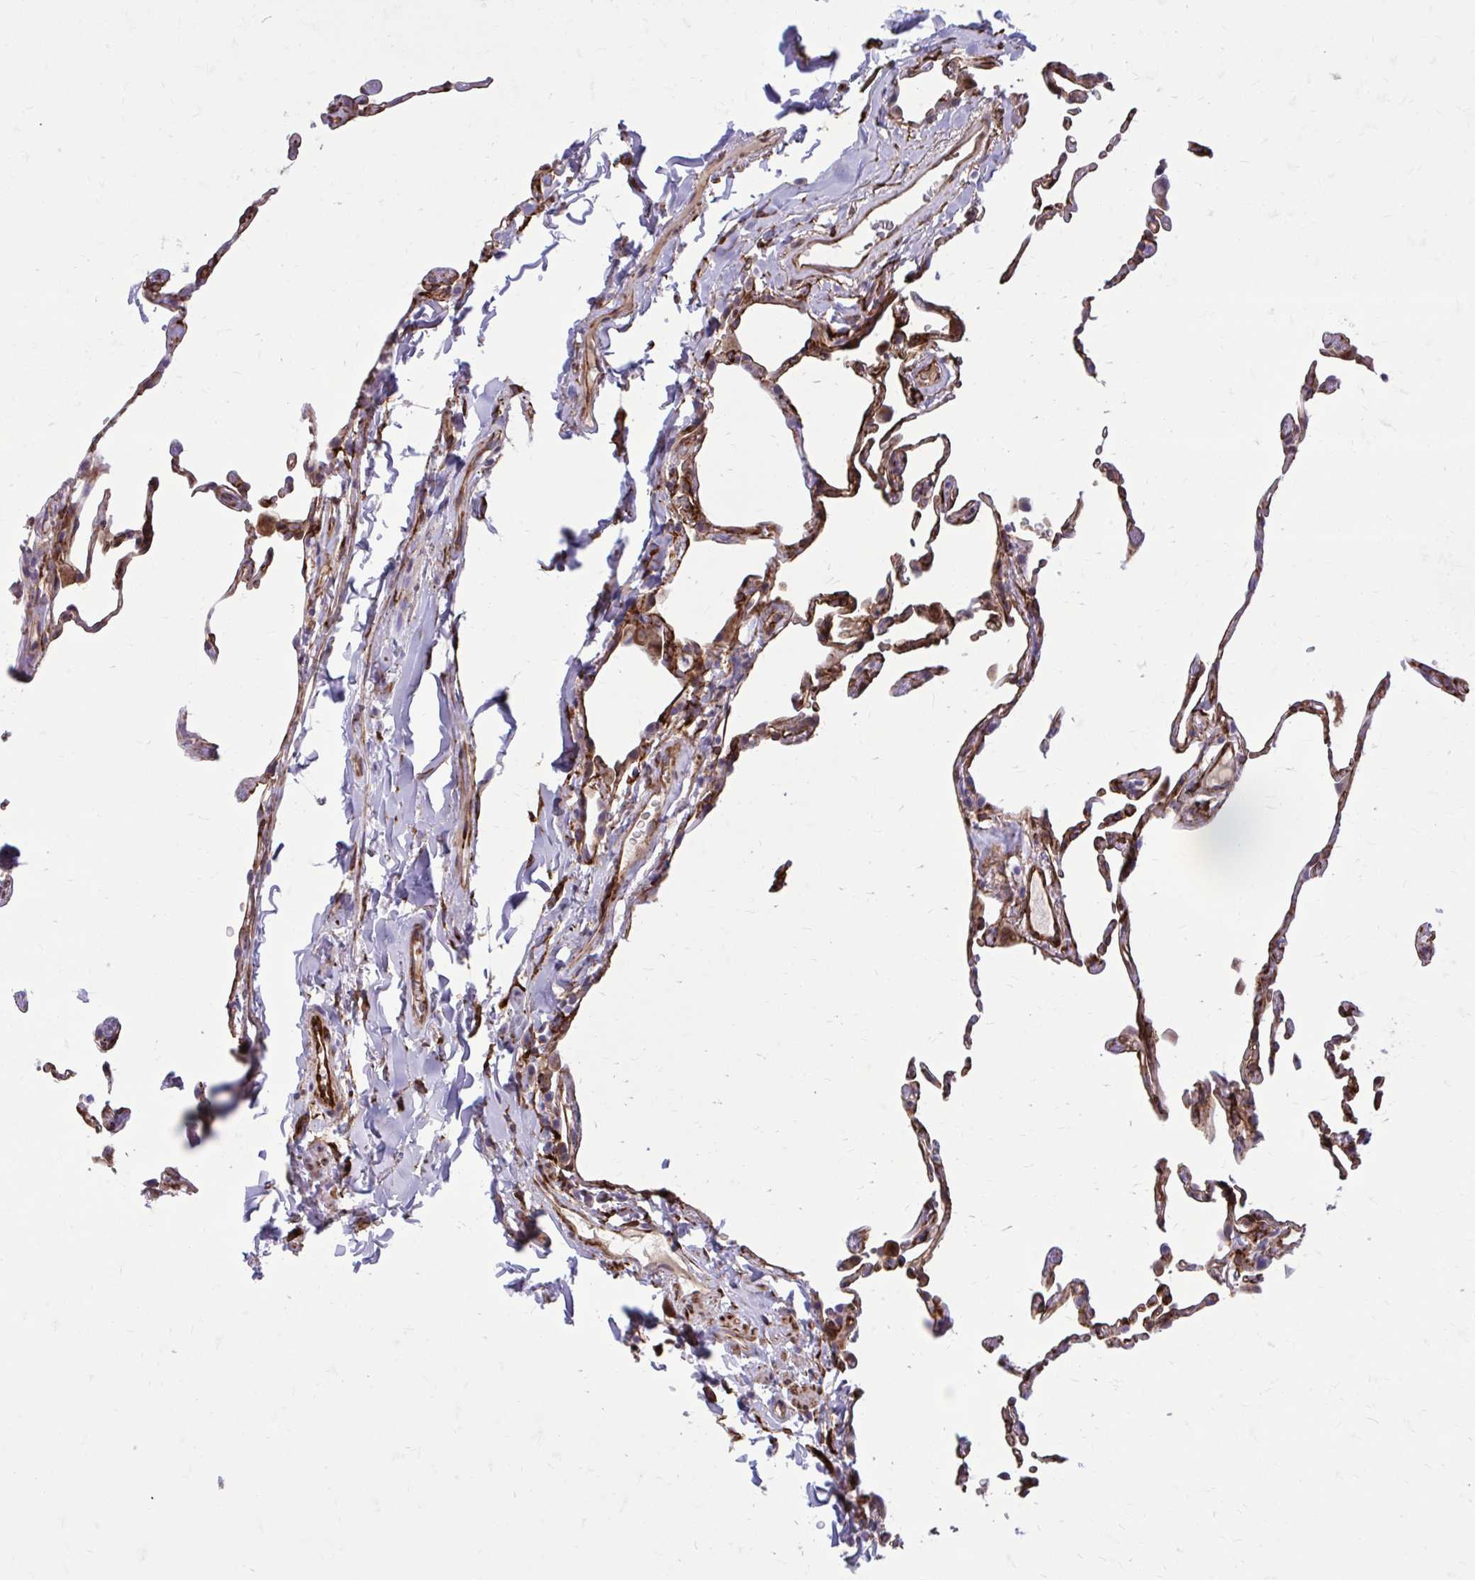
{"staining": {"intensity": "moderate", "quantity": "25%-75%", "location": "cytoplasmic/membranous"}, "tissue": "lung", "cell_type": "Alveolar cells", "image_type": "normal", "snomed": [{"axis": "morphology", "description": "Normal tissue, NOS"}, {"axis": "topography", "description": "Lung"}], "caption": "The photomicrograph displays immunohistochemical staining of unremarkable lung. There is moderate cytoplasmic/membranous positivity is appreciated in about 25%-75% of alveolar cells.", "gene": "BEND5", "patient": {"sex": "female", "age": 57}}